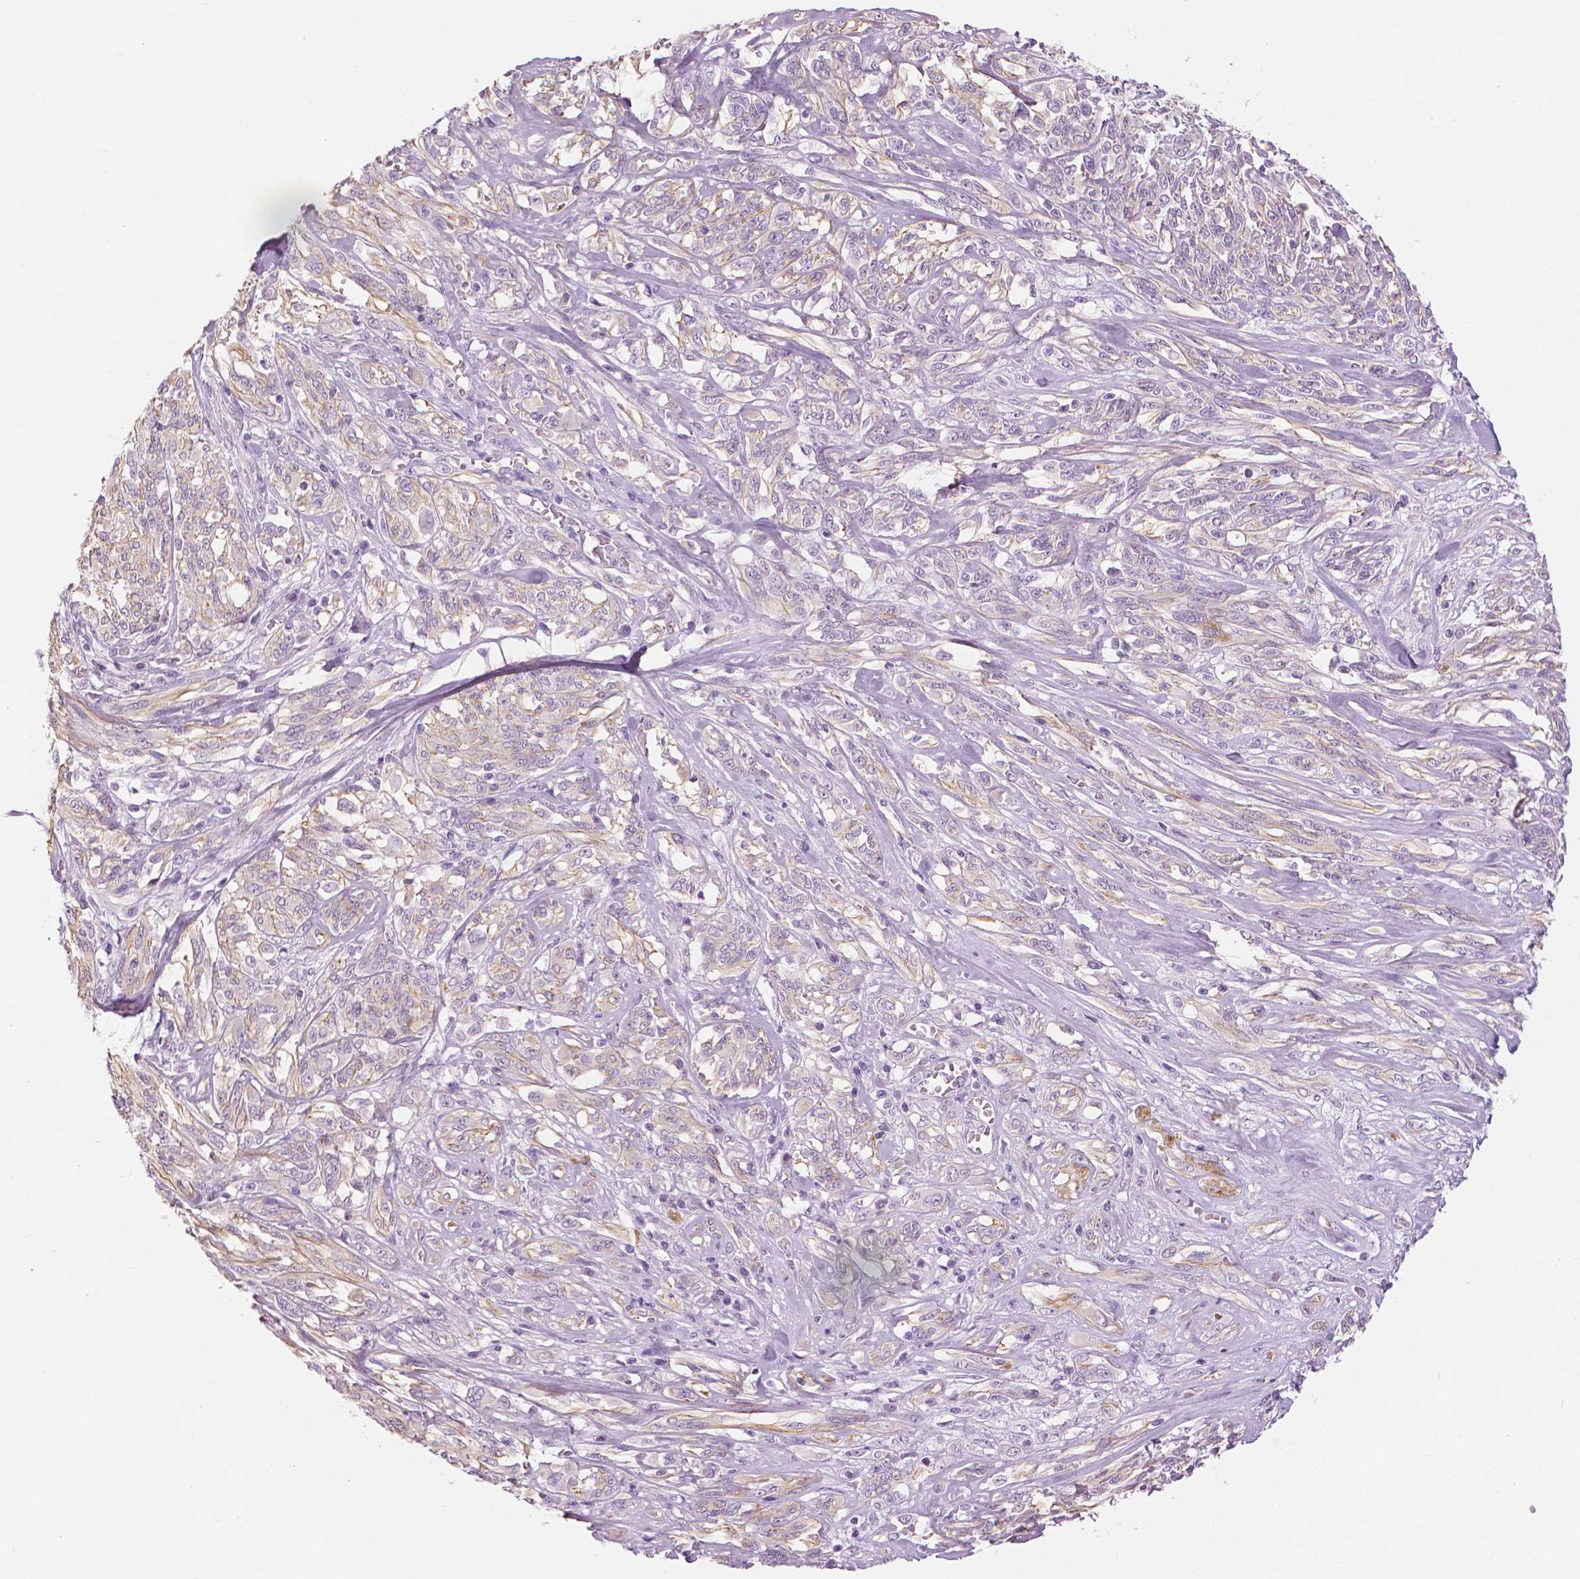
{"staining": {"intensity": "weak", "quantity": "<25%", "location": "cytoplasmic/membranous"}, "tissue": "melanoma", "cell_type": "Tumor cells", "image_type": "cancer", "snomed": [{"axis": "morphology", "description": "Malignant melanoma, NOS"}, {"axis": "topography", "description": "Skin"}], "caption": "Melanoma stained for a protein using IHC shows no staining tumor cells.", "gene": "SLC24A1", "patient": {"sex": "female", "age": 91}}